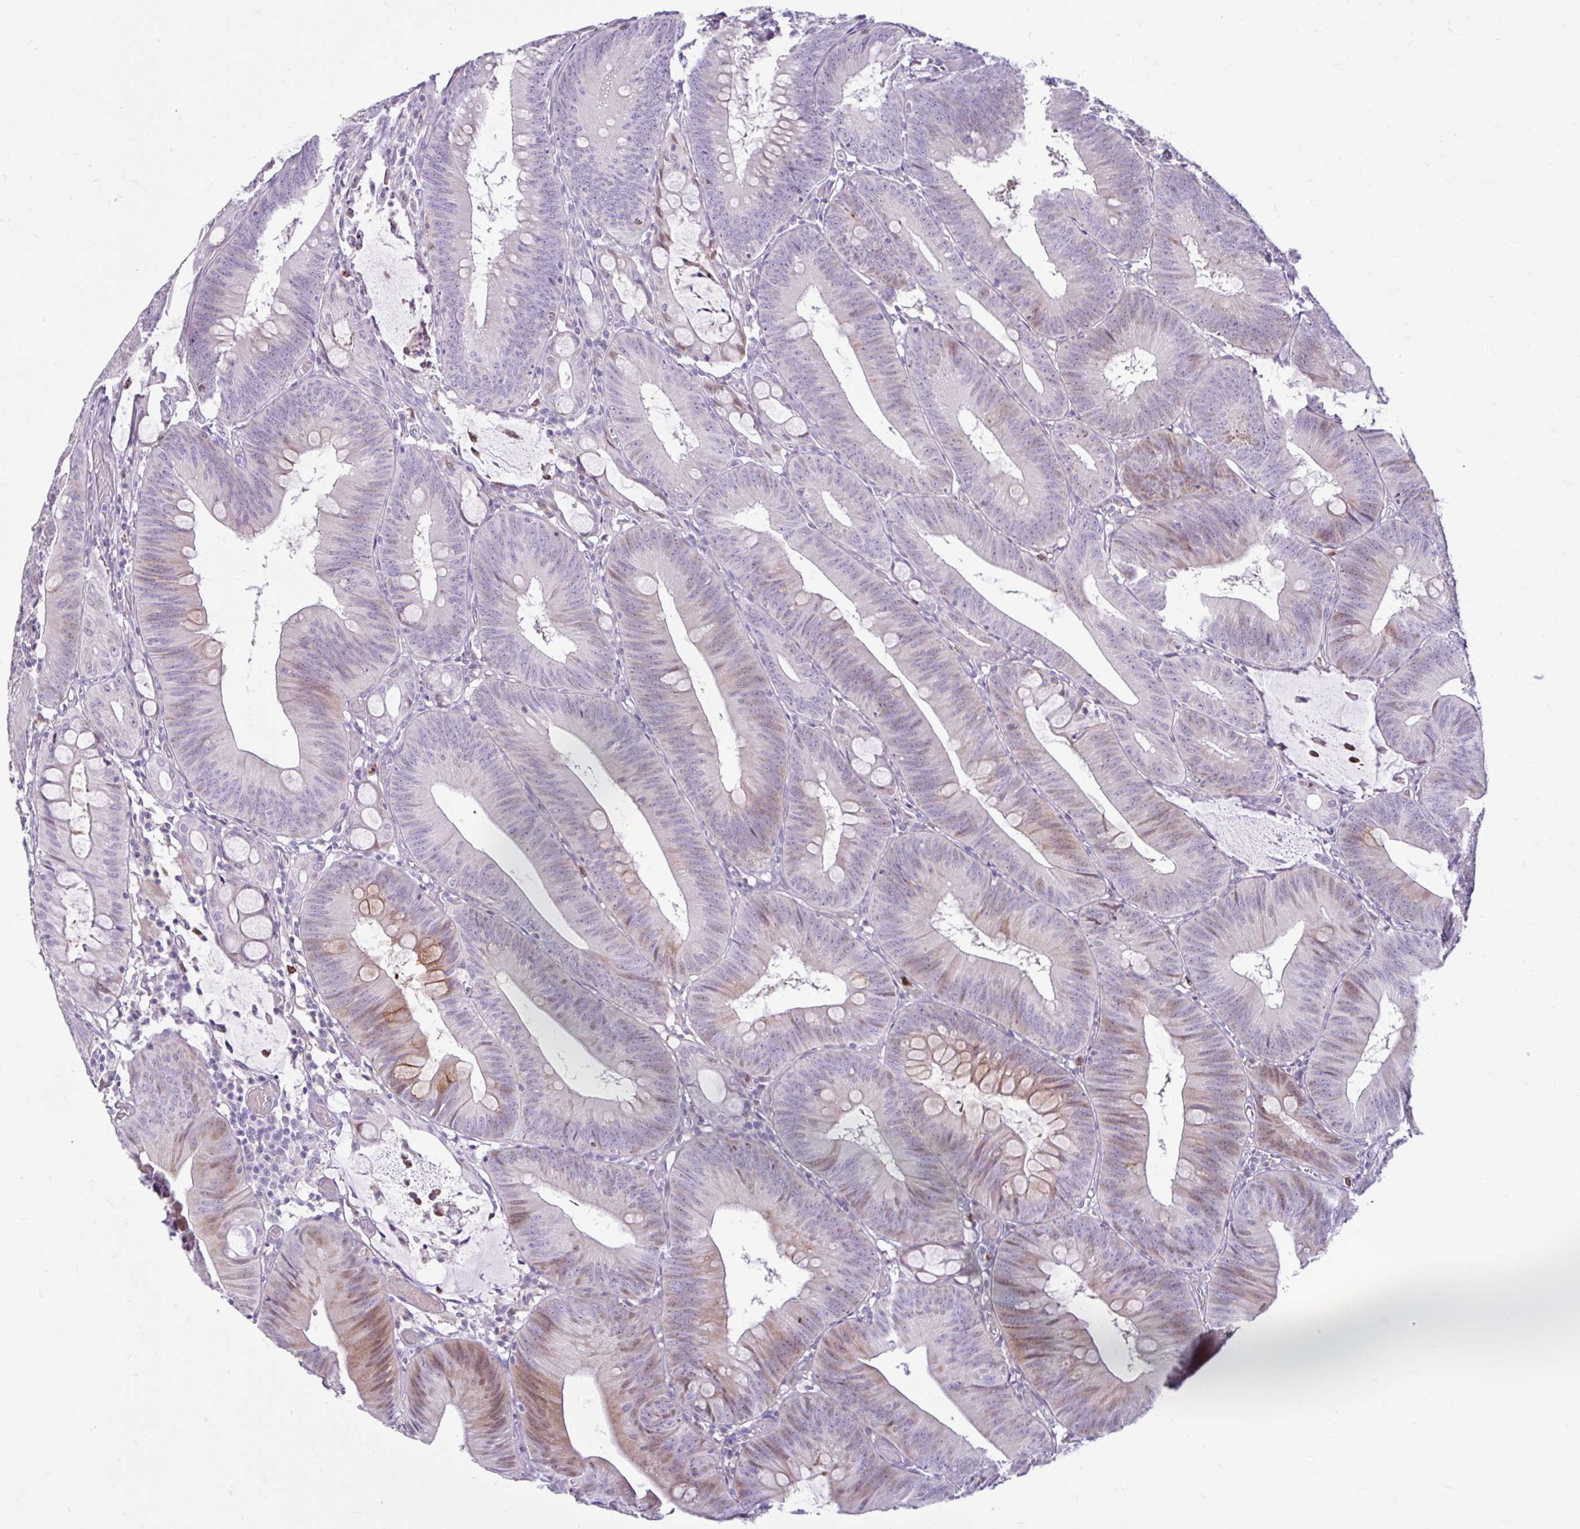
{"staining": {"intensity": "moderate", "quantity": "<25%", "location": "cytoplasmic/membranous,nuclear"}, "tissue": "colorectal cancer", "cell_type": "Tumor cells", "image_type": "cancer", "snomed": [{"axis": "morphology", "description": "Adenocarcinoma, NOS"}, {"axis": "topography", "description": "Colon"}], "caption": "High-power microscopy captured an immunohistochemistry photomicrograph of adenocarcinoma (colorectal), revealing moderate cytoplasmic/membranous and nuclear positivity in approximately <25% of tumor cells. Using DAB (3,3'-diaminobenzidine) (brown) and hematoxylin (blue) stains, captured at high magnification using brightfield microscopy.", "gene": "NHLH2", "patient": {"sex": "male", "age": 84}}